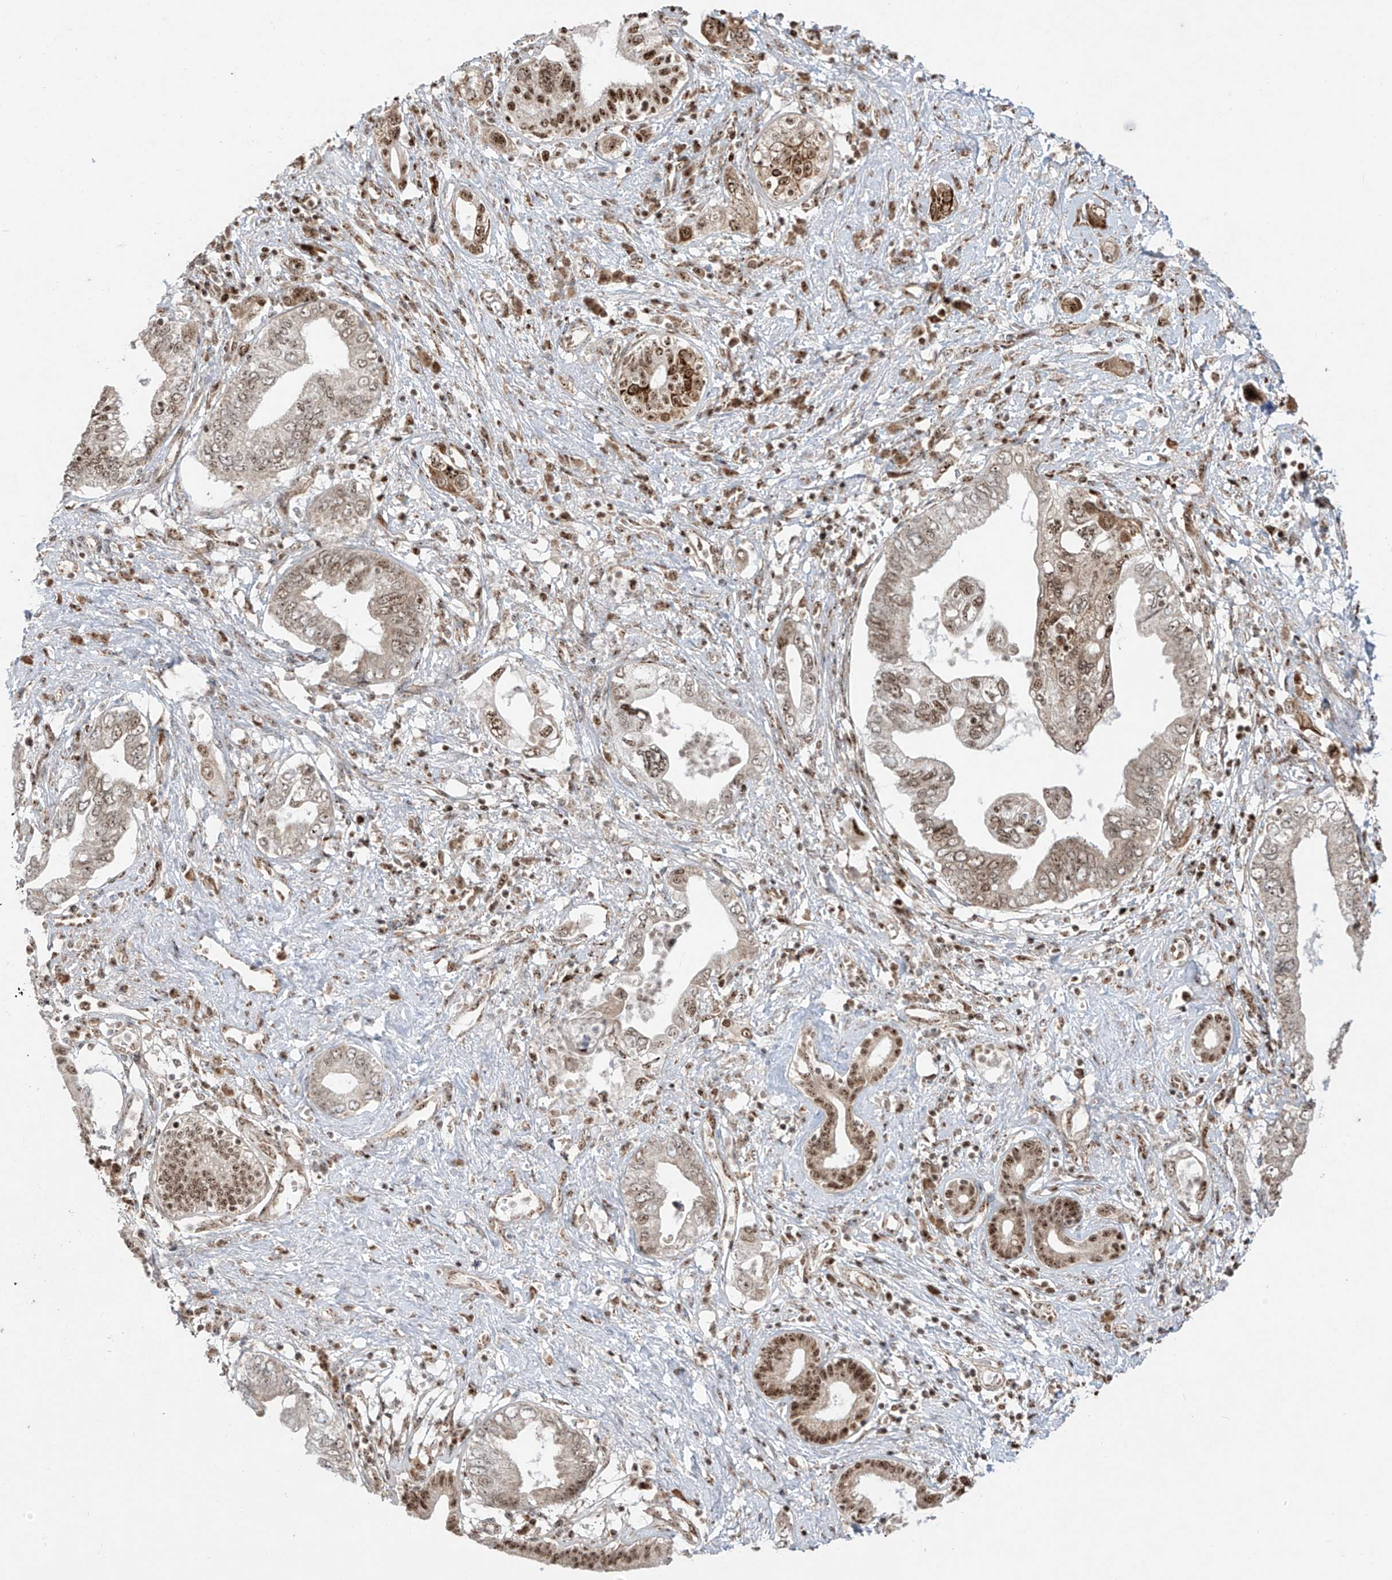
{"staining": {"intensity": "moderate", "quantity": ">75%", "location": "cytoplasmic/membranous,nuclear"}, "tissue": "pancreatic cancer", "cell_type": "Tumor cells", "image_type": "cancer", "snomed": [{"axis": "morphology", "description": "Adenocarcinoma, NOS"}, {"axis": "topography", "description": "Pancreas"}], "caption": "Immunohistochemical staining of human pancreatic cancer (adenocarcinoma) exhibits medium levels of moderate cytoplasmic/membranous and nuclear protein staining in approximately >75% of tumor cells. Immunohistochemistry (ihc) stains the protein in brown and the nuclei are stained blue.", "gene": "ZBTB8A", "patient": {"sex": "female", "age": 73}}